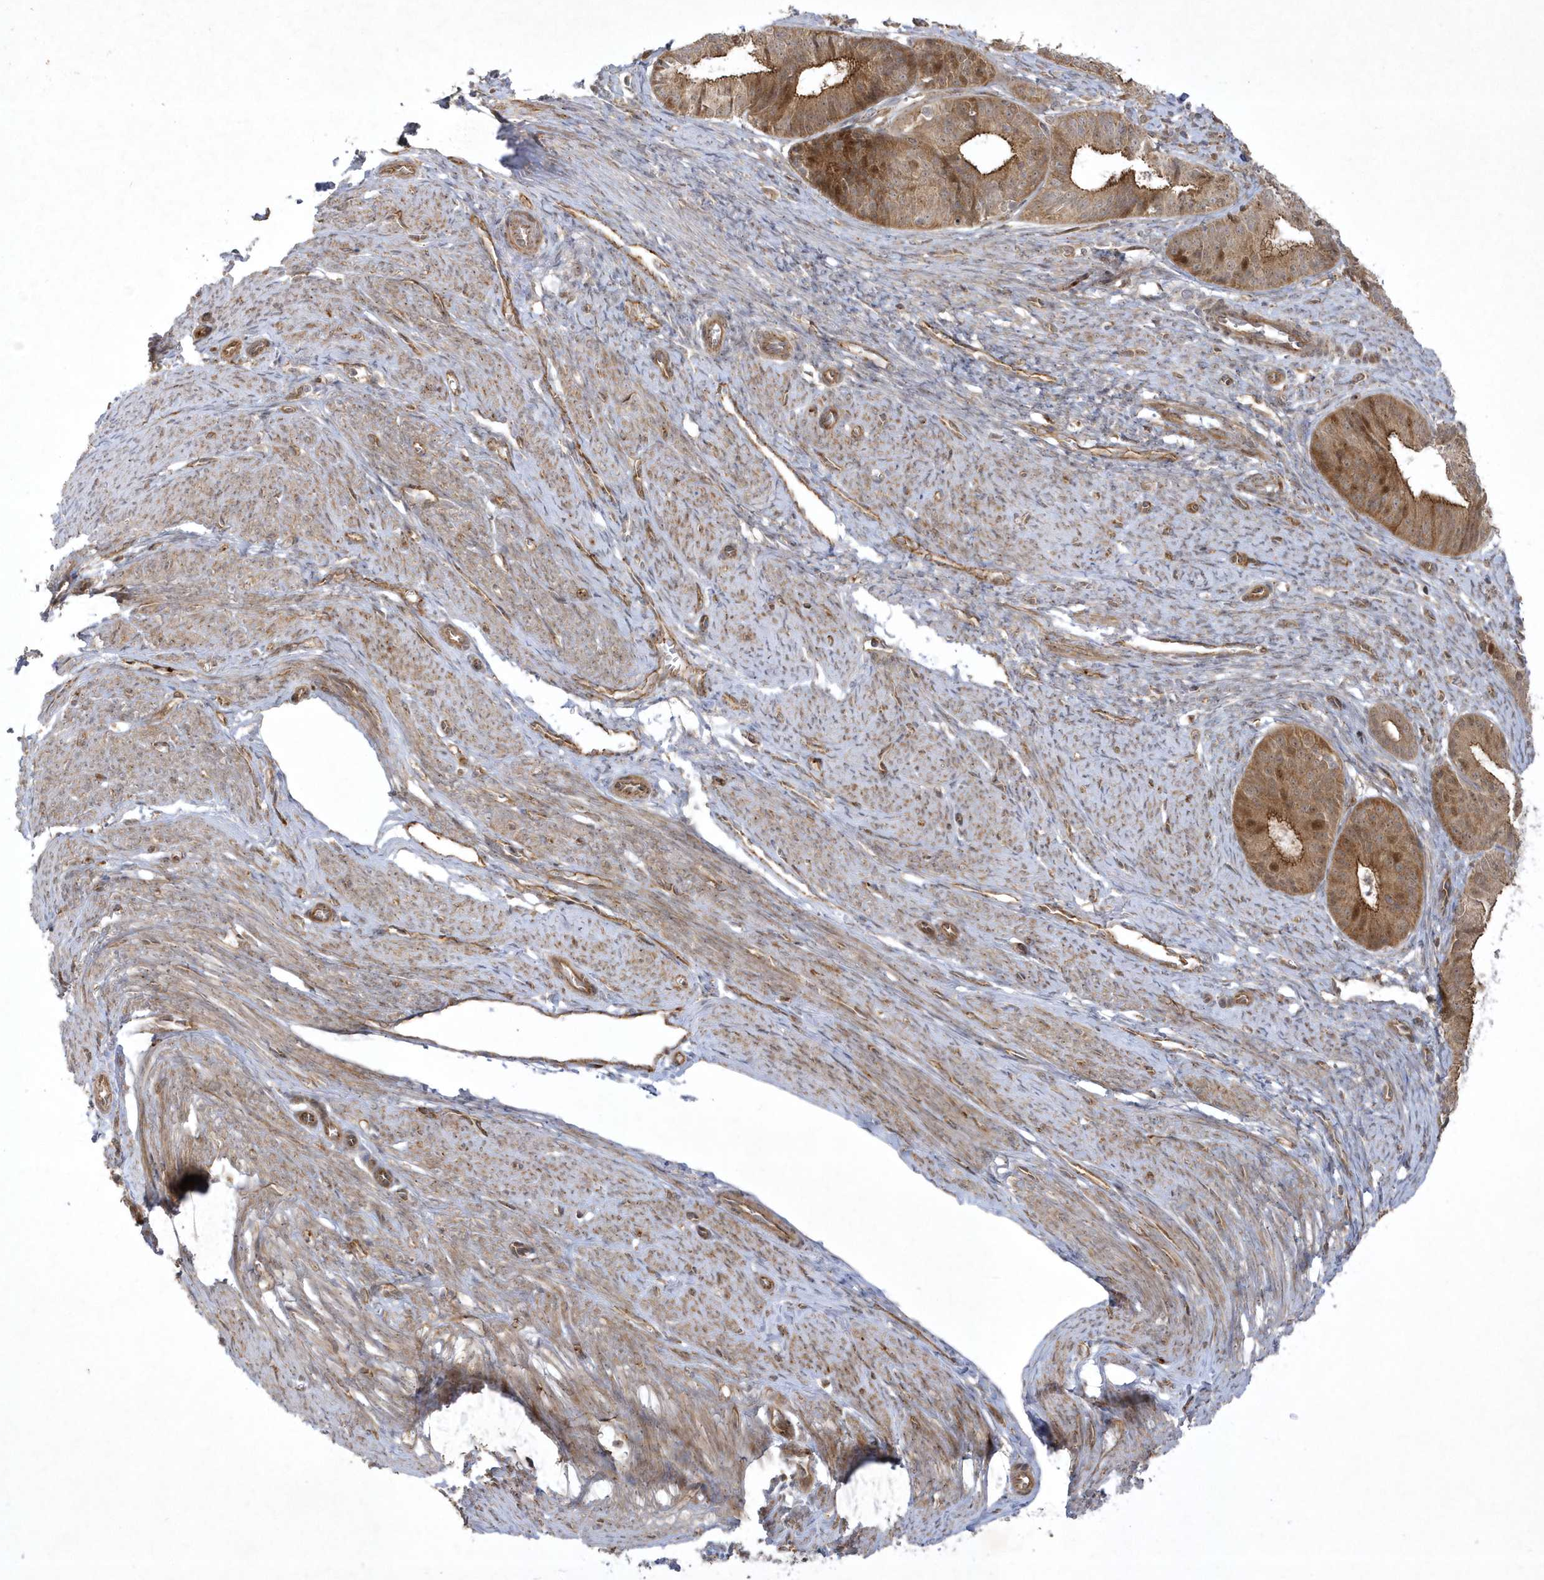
{"staining": {"intensity": "moderate", "quantity": ">75%", "location": "cytoplasmic/membranous,nuclear"}, "tissue": "endometrial cancer", "cell_type": "Tumor cells", "image_type": "cancer", "snomed": [{"axis": "morphology", "description": "Adenocarcinoma, NOS"}, {"axis": "topography", "description": "Endometrium"}], "caption": "Human adenocarcinoma (endometrial) stained with a protein marker reveals moderate staining in tumor cells.", "gene": "NAF1", "patient": {"sex": "female", "age": 51}}